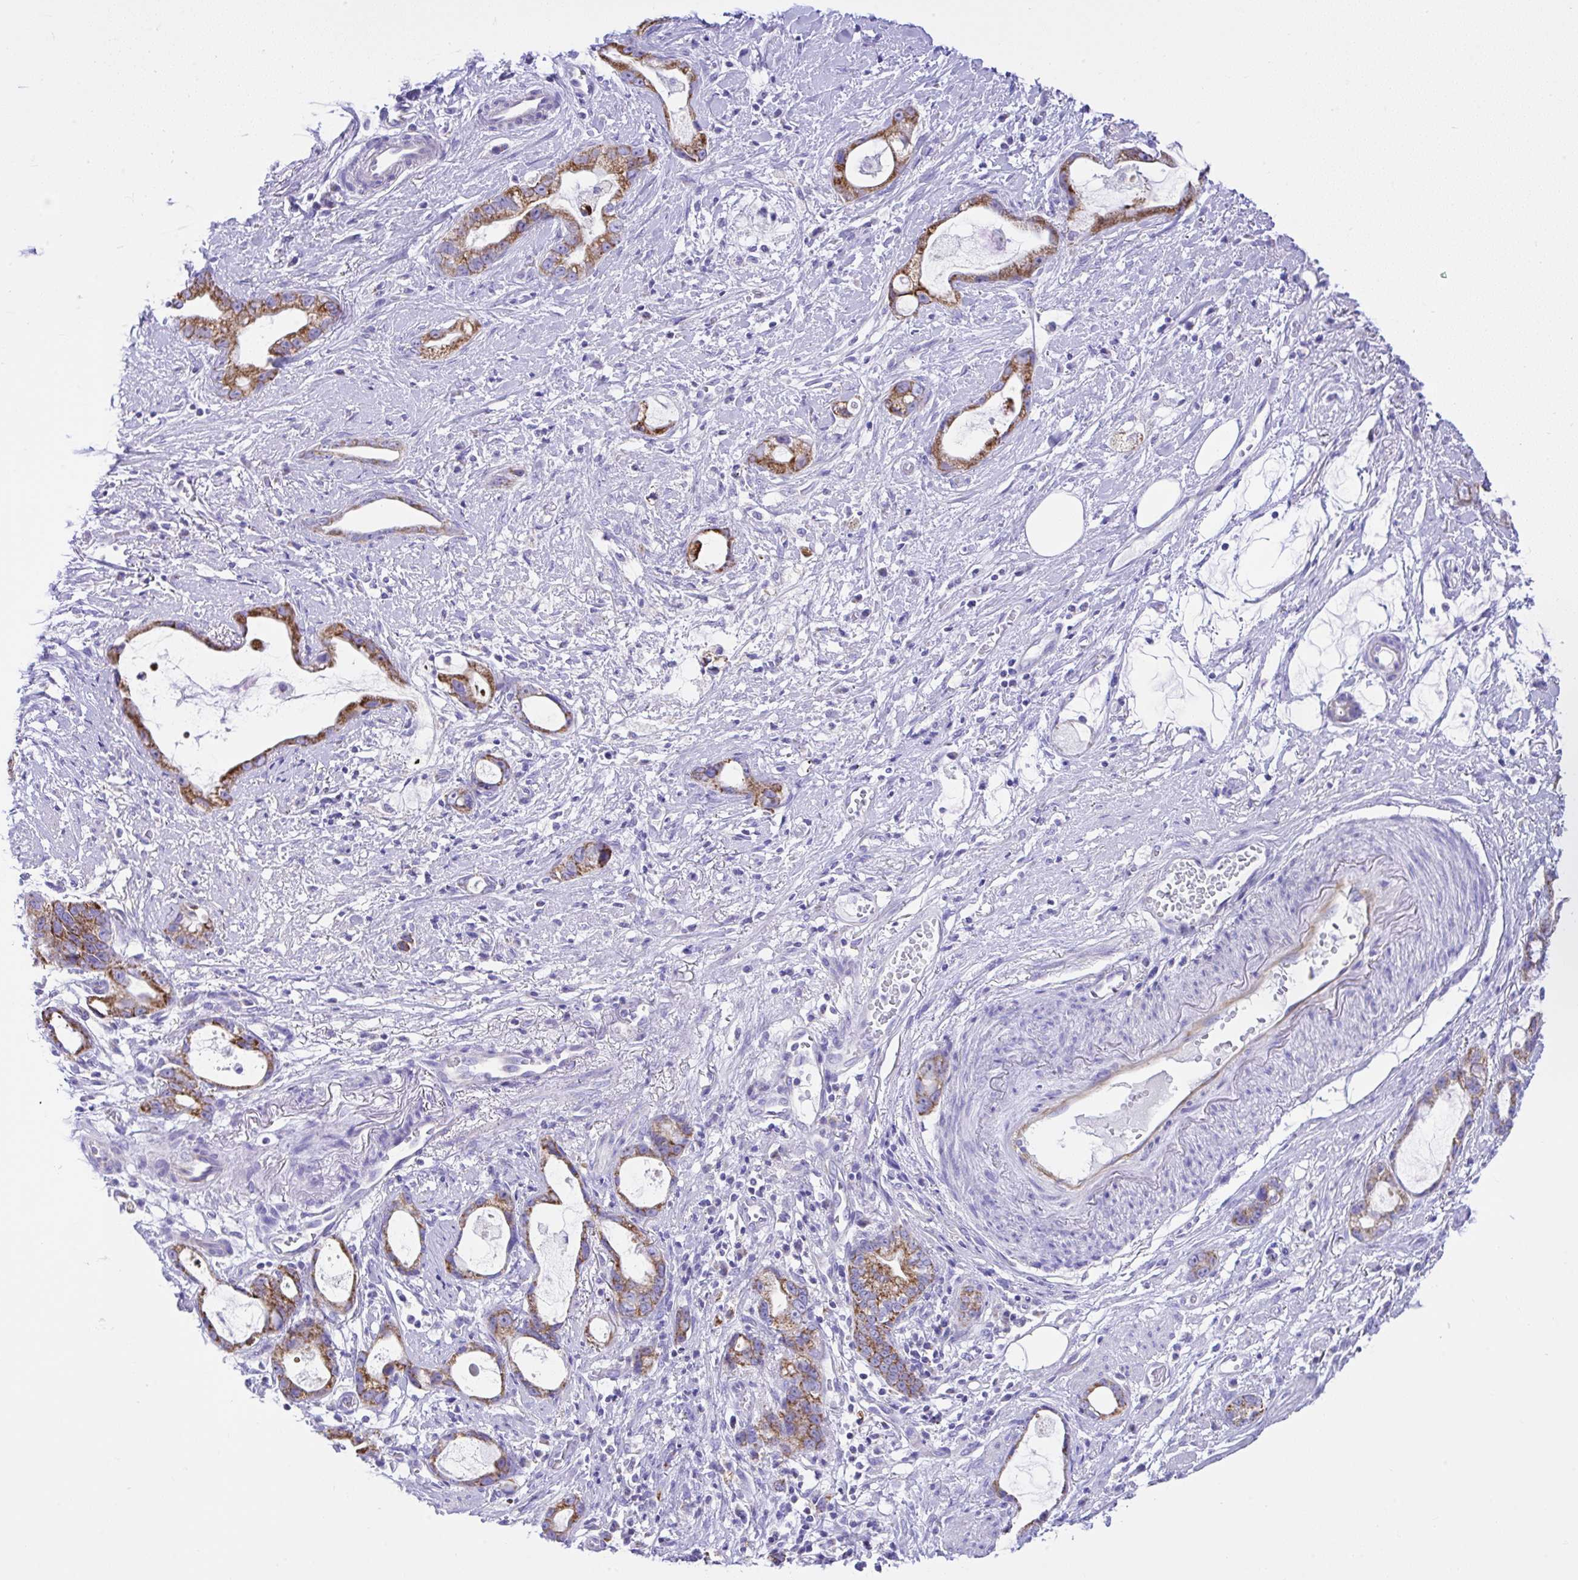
{"staining": {"intensity": "strong", "quantity": ">75%", "location": "cytoplasmic/membranous"}, "tissue": "stomach cancer", "cell_type": "Tumor cells", "image_type": "cancer", "snomed": [{"axis": "morphology", "description": "Adenocarcinoma, NOS"}, {"axis": "topography", "description": "Stomach"}], "caption": "Protein expression analysis of stomach adenocarcinoma reveals strong cytoplasmic/membranous expression in approximately >75% of tumor cells.", "gene": "SLC13A1", "patient": {"sex": "male", "age": 55}}